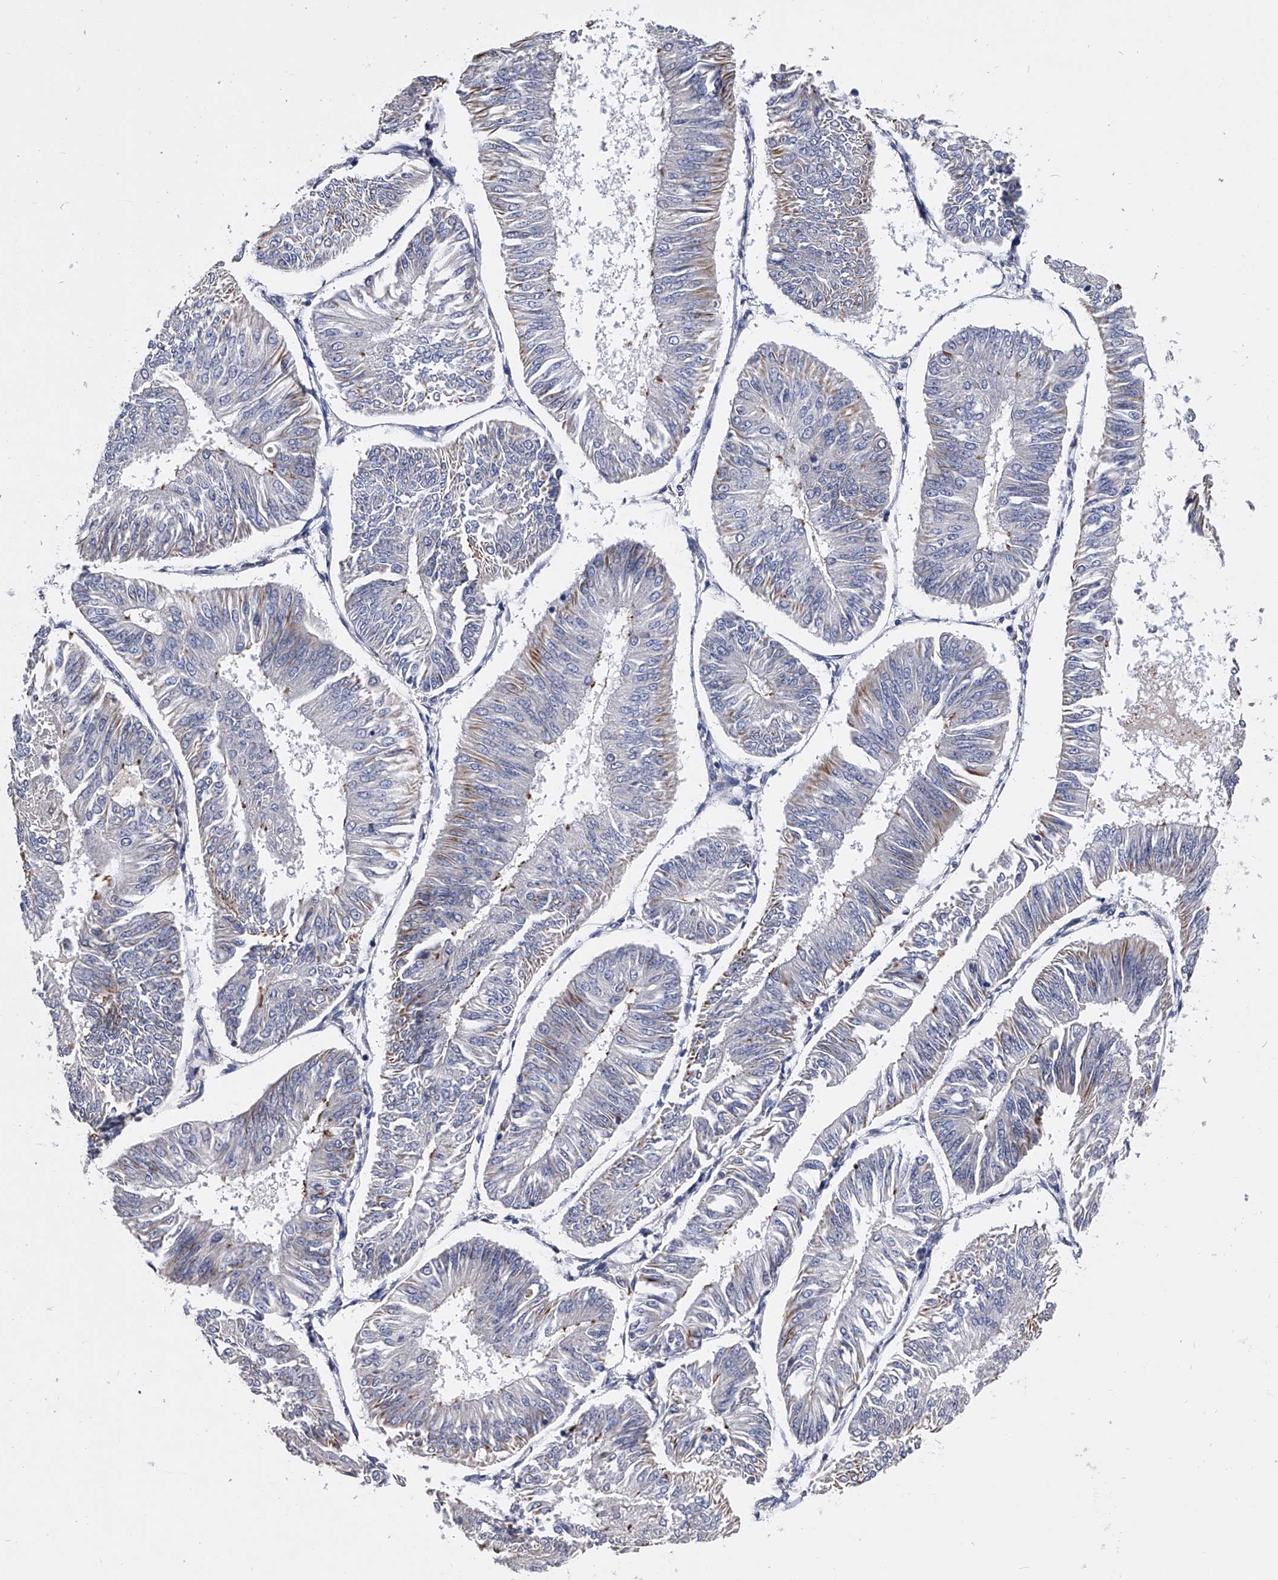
{"staining": {"intensity": "weak", "quantity": "<25%", "location": "cytoplasmic/membranous"}, "tissue": "endometrial cancer", "cell_type": "Tumor cells", "image_type": "cancer", "snomed": [{"axis": "morphology", "description": "Adenocarcinoma, NOS"}, {"axis": "topography", "description": "Endometrium"}], "caption": "DAB (3,3'-diaminobenzidine) immunohistochemical staining of endometrial adenocarcinoma exhibits no significant positivity in tumor cells.", "gene": "EFCAB7", "patient": {"sex": "female", "age": 58}}